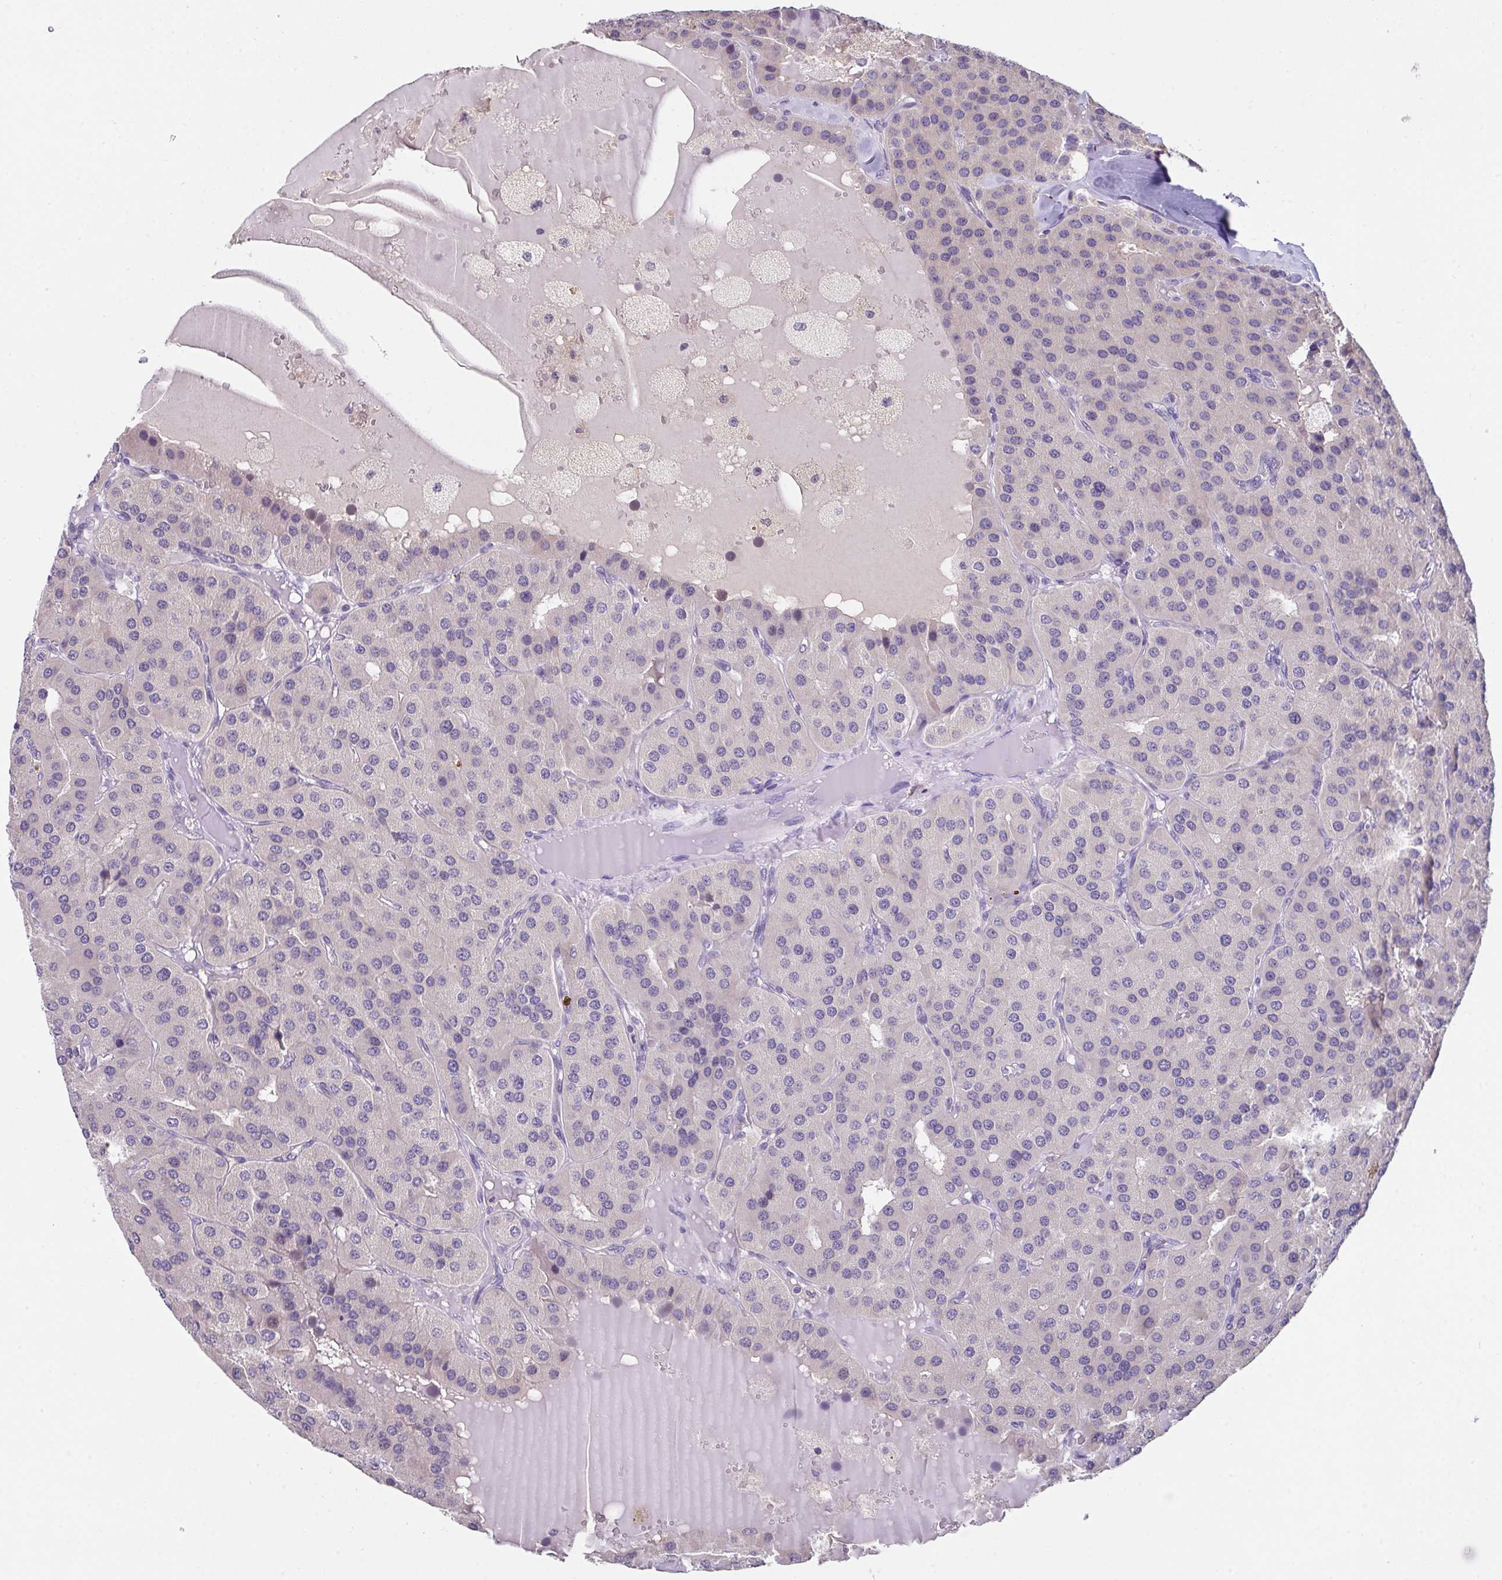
{"staining": {"intensity": "negative", "quantity": "none", "location": "none"}, "tissue": "parathyroid gland", "cell_type": "Glandular cells", "image_type": "normal", "snomed": [{"axis": "morphology", "description": "Normal tissue, NOS"}, {"axis": "morphology", "description": "Adenoma, NOS"}, {"axis": "topography", "description": "Parathyroid gland"}], "caption": "Immunohistochemical staining of unremarkable human parathyroid gland displays no significant staining in glandular cells.", "gene": "GLTPD2", "patient": {"sex": "female", "age": 86}}